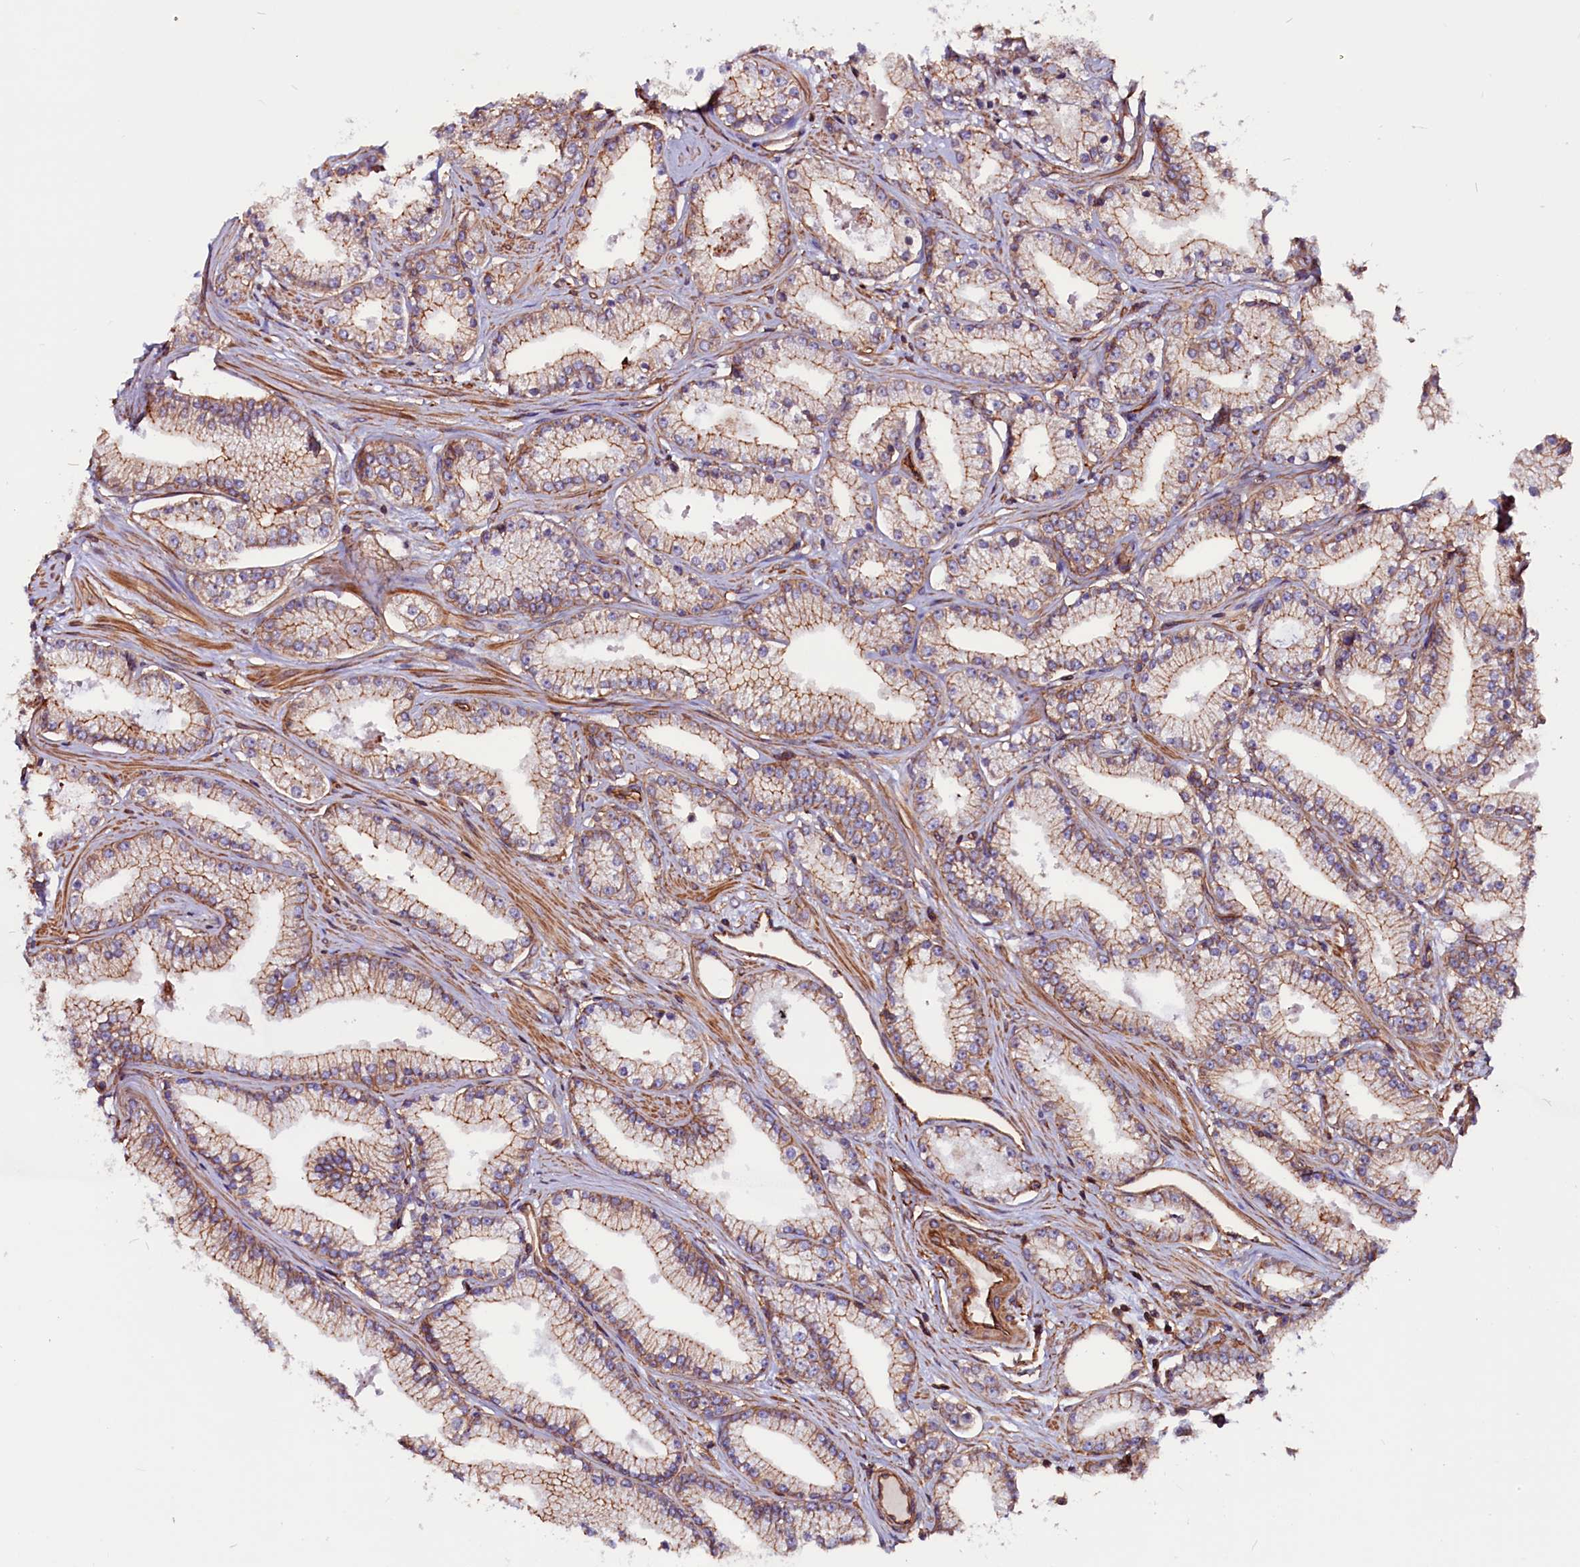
{"staining": {"intensity": "moderate", "quantity": "25%-75%", "location": "cytoplasmic/membranous"}, "tissue": "prostate cancer", "cell_type": "Tumor cells", "image_type": "cancer", "snomed": [{"axis": "morphology", "description": "Adenocarcinoma, High grade"}, {"axis": "topography", "description": "Prostate"}], "caption": "The histopathology image reveals staining of prostate cancer (adenocarcinoma (high-grade)), revealing moderate cytoplasmic/membranous protein positivity (brown color) within tumor cells.", "gene": "ZNF749", "patient": {"sex": "male", "age": 67}}